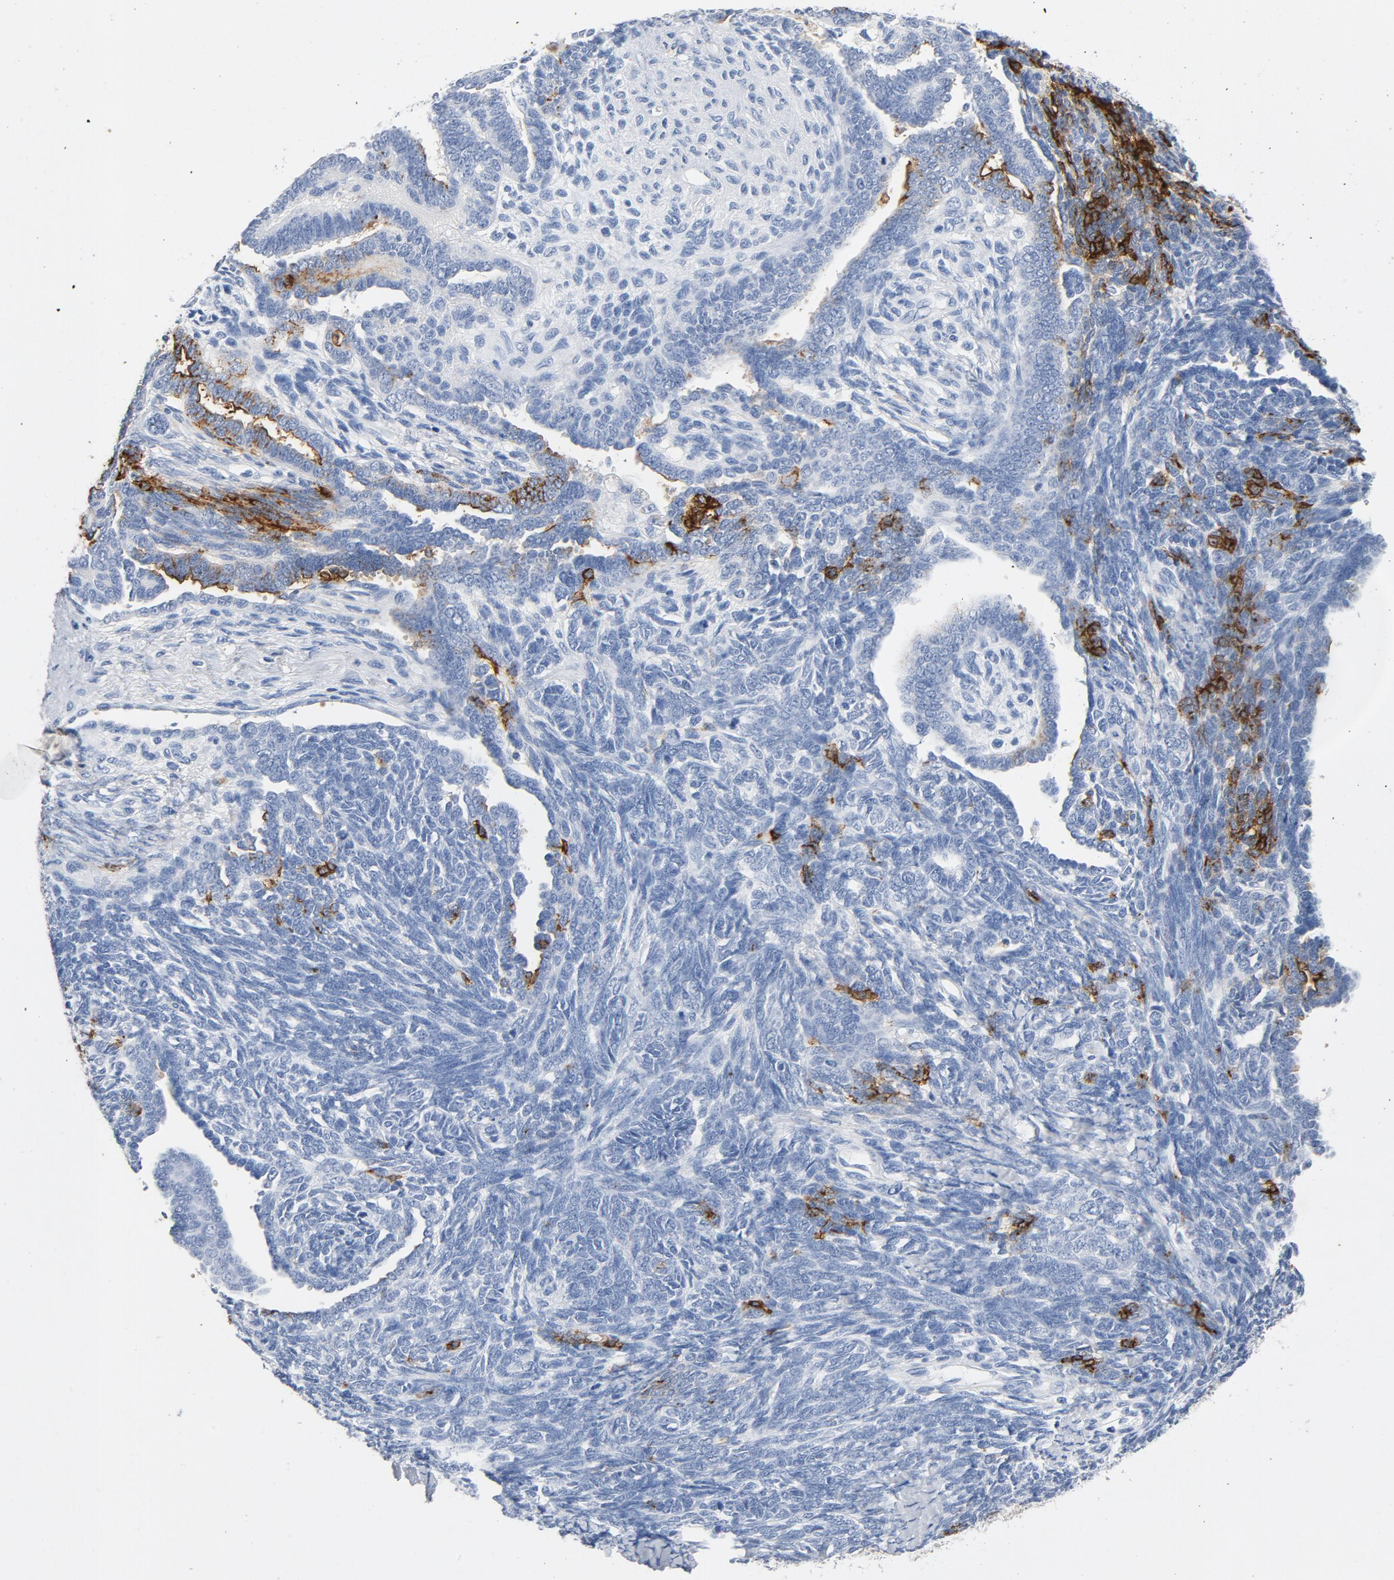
{"staining": {"intensity": "strong", "quantity": "<25%", "location": "cytoplasmic/membranous"}, "tissue": "endometrial cancer", "cell_type": "Tumor cells", "image_type": "cancer", "snomed": [{"axis": "morphology", "description": "Neoplasm, malignant, NOS"}, {"axis": "topography", "description": "Endometrium"}], "caption": "Immunohistochemistry (IHC) (DAB (3,3'-diaminobenzidine)) staining of endometrial cancer shows strong cytoplasmic/membranous protein expression in approximately <25% of tumor cells. (brown staining indicates protein expression, while blue staining denotes nuclei).", "gene": "PTPRB", "patient": {"sex": "female", "age": 74}}